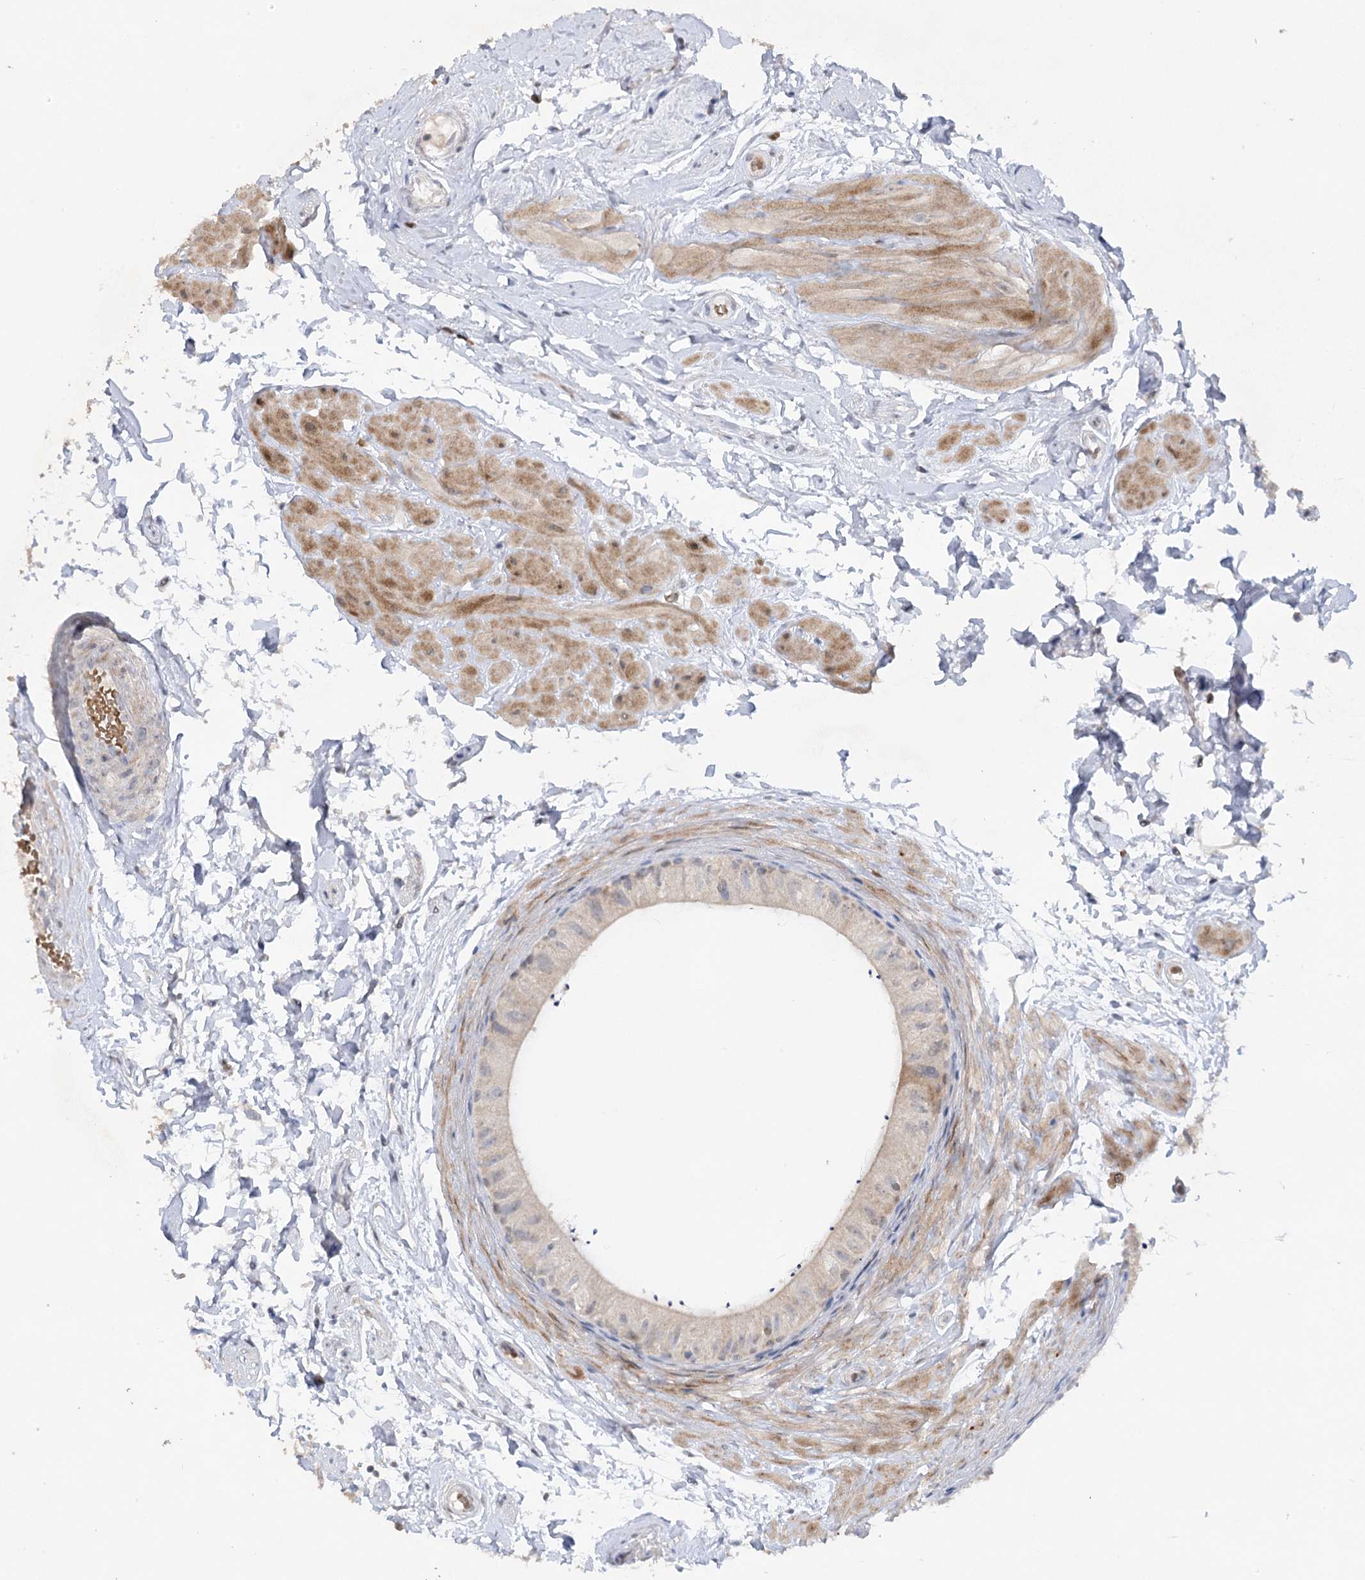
{"staining": {"intensity": "negative", "quantity": "none", "location": "none"}, "tissue": "epididymis", "cell_type": "Glandular cells", "image_type": "normal", "snomed": [{"axis": "morphology", "description": "Normal tissue, NOS"}, {"axis": "topography", "description": "Epididymis"}], "caption": "High power microscopy image of an IHC histopathology image of normal epididymis, revealing no significant staining in glandular cells. (Brightfield microscopy of DAB (3,3'-diaminobenzidine) immunohistochemistry (IHC) at high magnification).", "gene": "TRAF3IP1", "patient": {"sex": "male", "age": 50}}